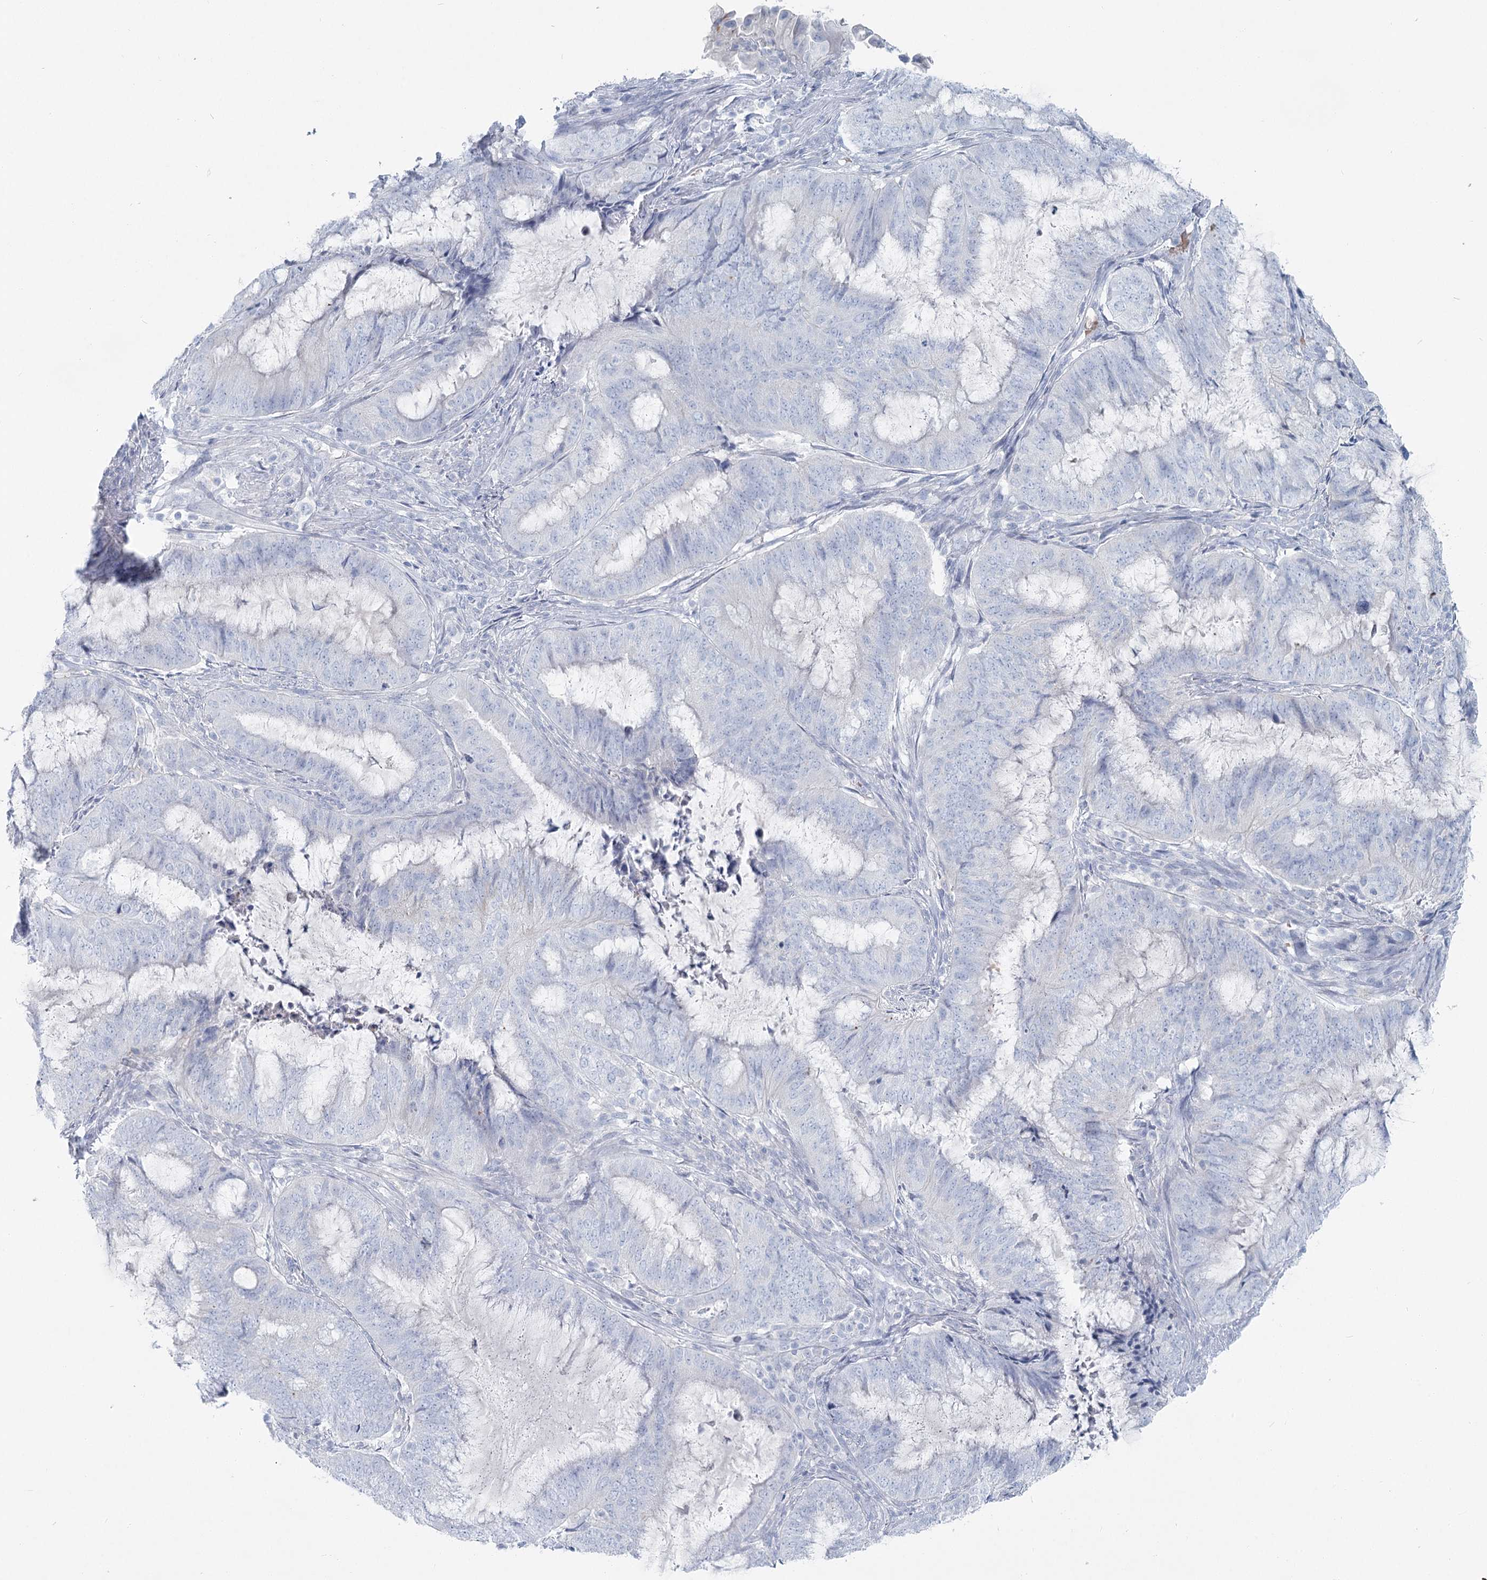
{"staining": {"intensity": "negative", "quantity": "none", "location": "none"}, "tissue": "endometrial cancer", "cell_type": "Tumor cells", "image_type": "cancer", "snomed": [{"axis": "morphology", "description": "Adenocarcinoma, NOS"}, {"axis": "topography", "description": "Endometrium"}], "caption": "Protein analysis of endometrial adenocarcinoma demonstrates no significant positivity in tumor cells.", "gene": "IFIT5", "patient": {"sex": "female", "age": 51}}